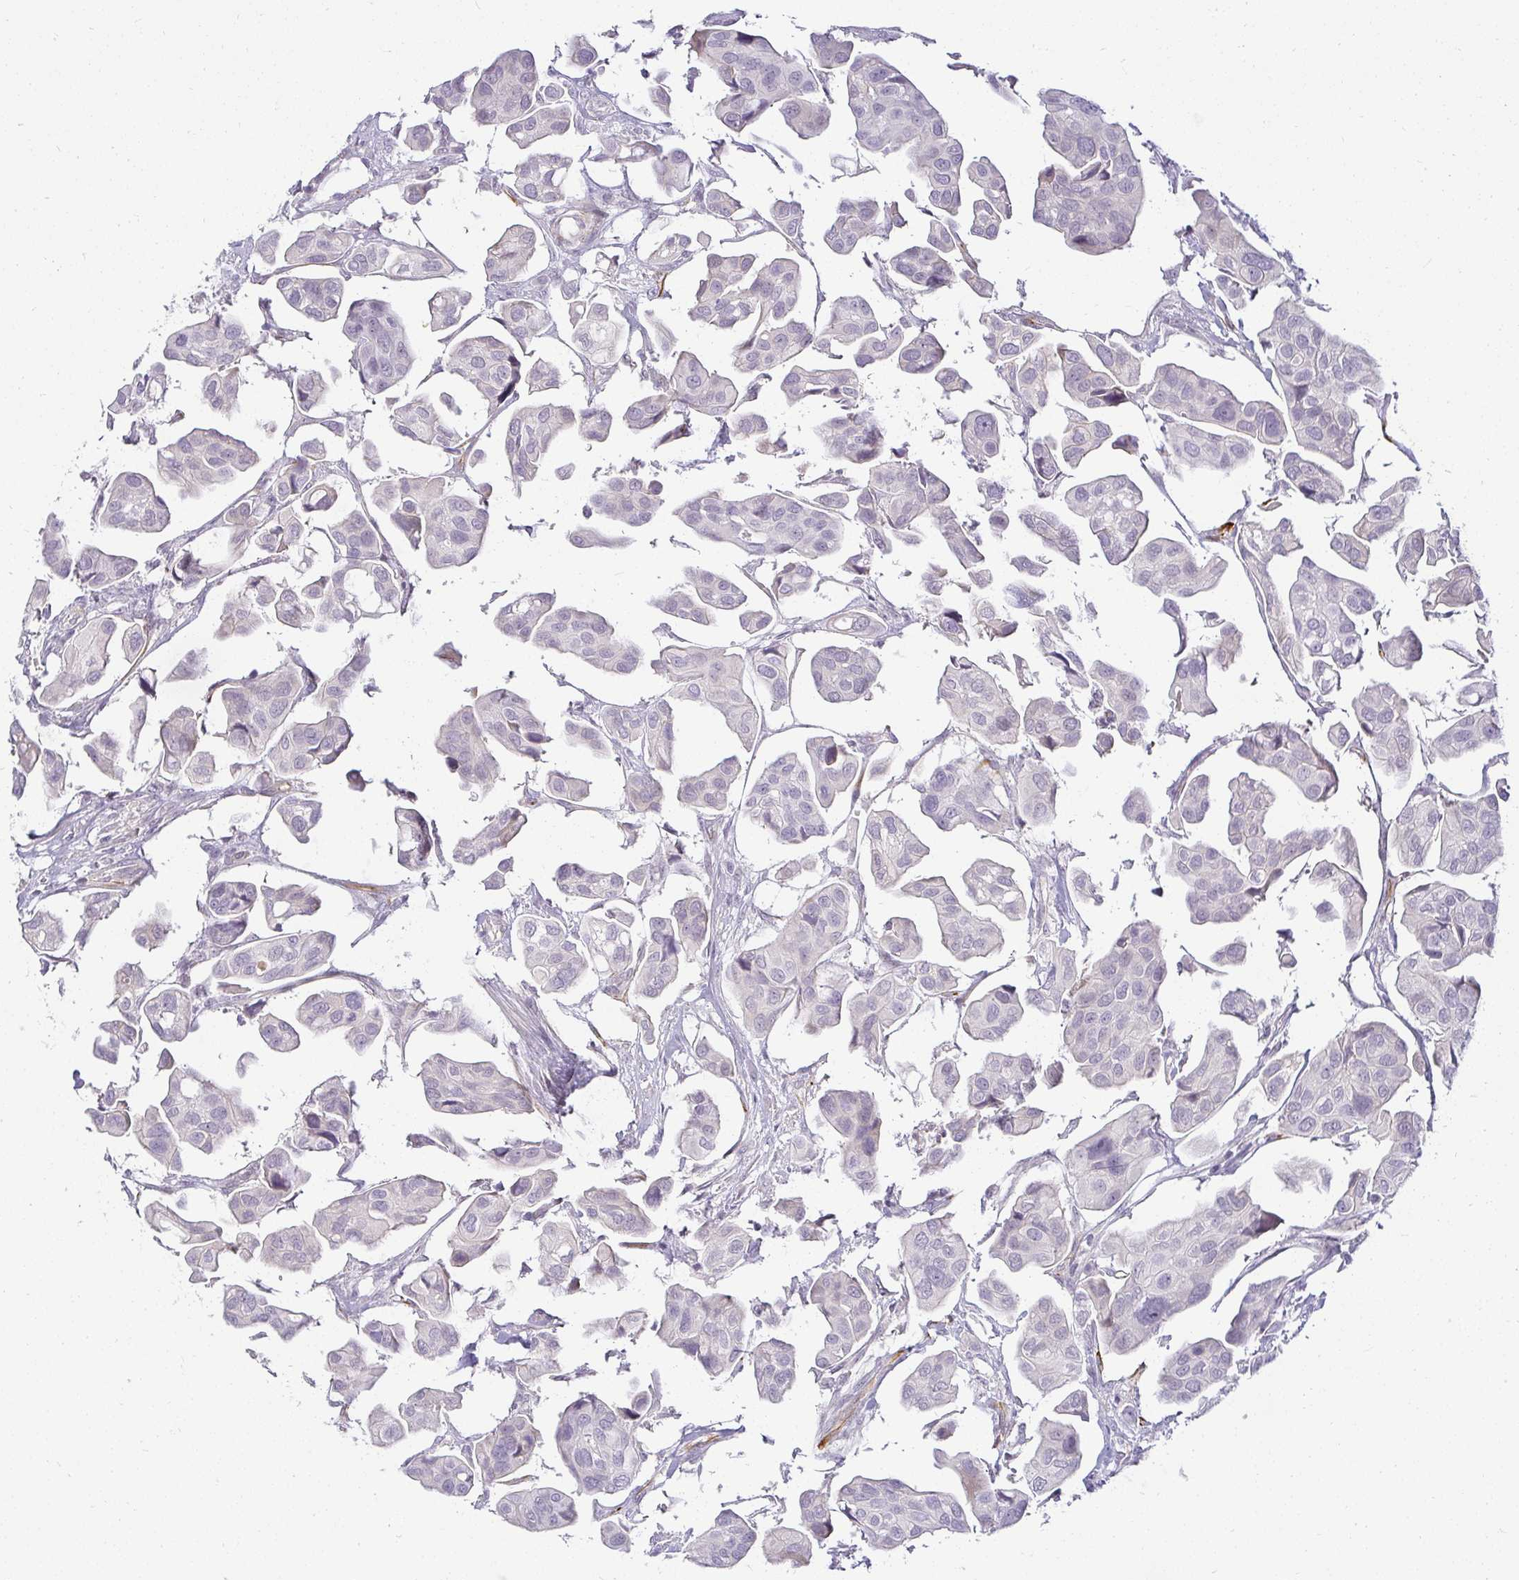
{"staining": {"intensity": "negative", "quantity": "none", "location": "none"}, "tissue": "renal cancer", "cell_type": "Tumor cells", "image_type": "cancer", "snomed": [{"axis": "morphology", "description": "Adenocarcinoma, NOS"}, {"axis": "topography", "description": "Urinary bladder"}], "caption": "Immunohistochemistry (IHC) micrograph of adenocarcinoma (renal) stained for a protein (brown), which shows no expression in tumor cells.", "gene": "ACAN", "patient": {"sex": "male", "age": 61}}